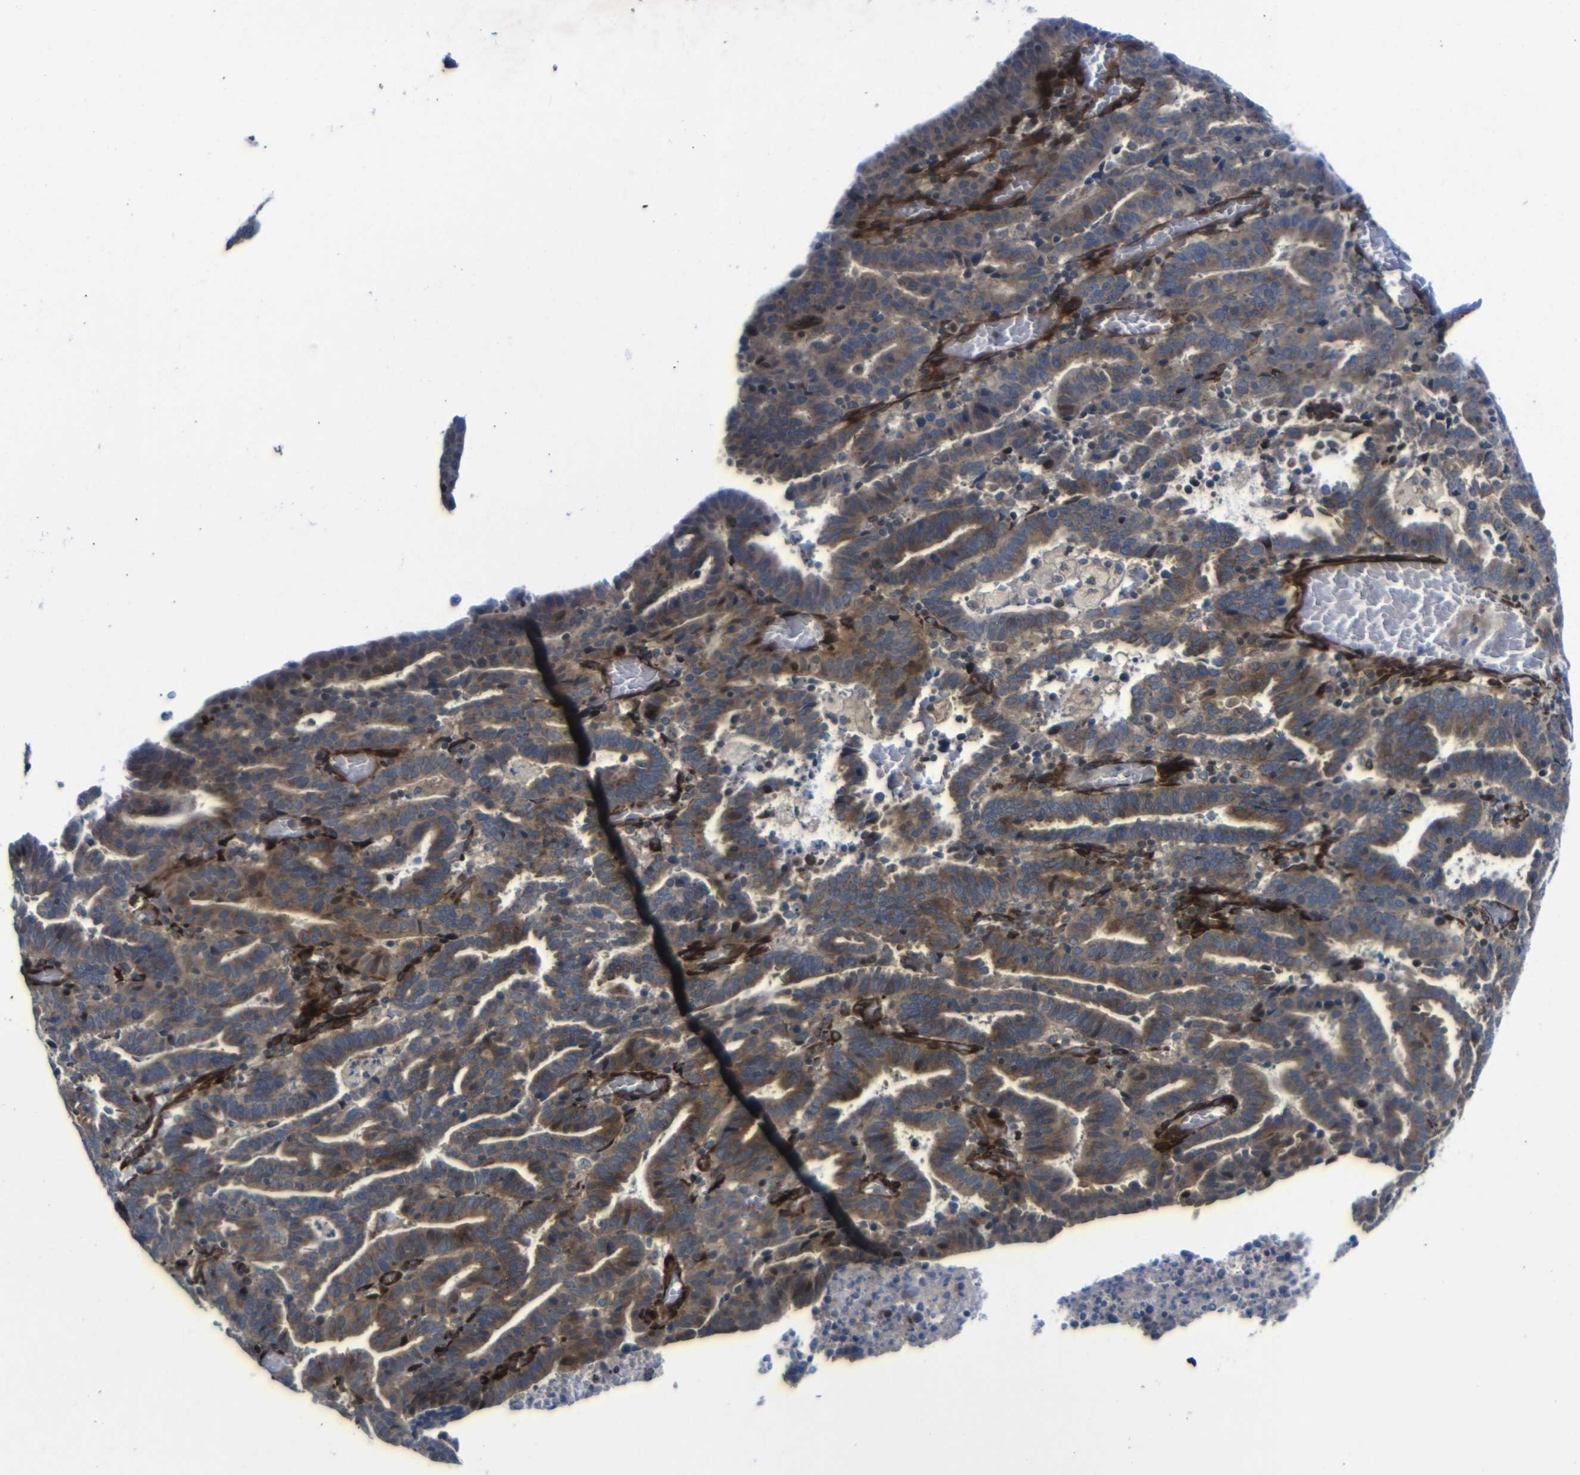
{"staining": {"intensity": "moderate", "quantity": ">75%", "location": "cytoplasmic/membranous"}, "tissue": "endometrial cancer", "cell_type": "Tumor cells", "image_type": "cancer", "snomed": [{"axis": "morphology", "description": "Adenocarcinoma, NOS"}, {"axis": "topography", "description": "Uterus"}], "caption": "Immunohistochemistry (IHC) (DAB (3,3'-diaminobenzidine)) staining of endometrial adenocarcinoma displays moderate cytoplasmic/membranous protein positivity in about >75% of tumor cells.", "gene": "PARP14", "patient": {"sex": "female", "age": 83}}